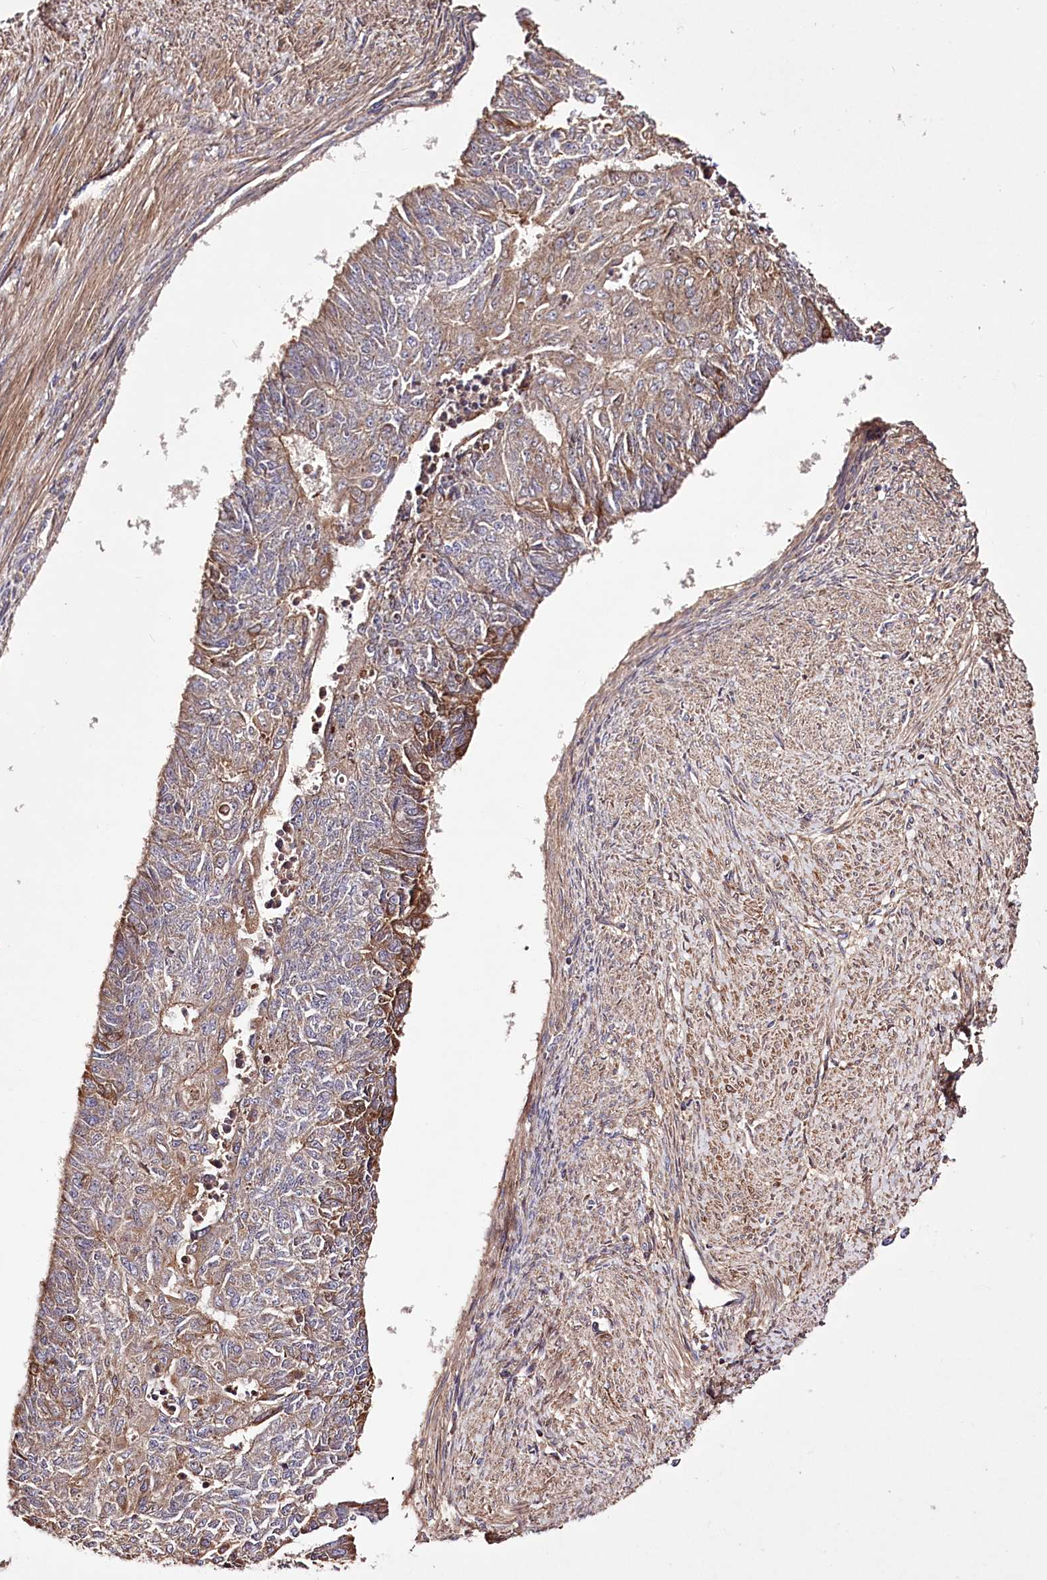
{"staining": {"intensity": "moderate", "quantity": "25%-75%", "location": "cytoplasmic/membranous"}, "tissue": "endometrial cancer", "cell_type": "Tumor cells", "image_type": "cancer", "snomed": [{"axis": "morphology", "description": "Adenocarcinoma, NOS"}, {"axis": "topography", "description": "Endometrium"}], "caption": "Protein staining of endometrial cancer (adenocarcinoma) tissue demonstrates moderate cytoplasmic/membranous positivity in approximately 25%-75% of tumor cells. (IHC, brightfield microscopy, high magnification).", "gene": "WWC1", "patient": {"sex": "female", "age": 32}}